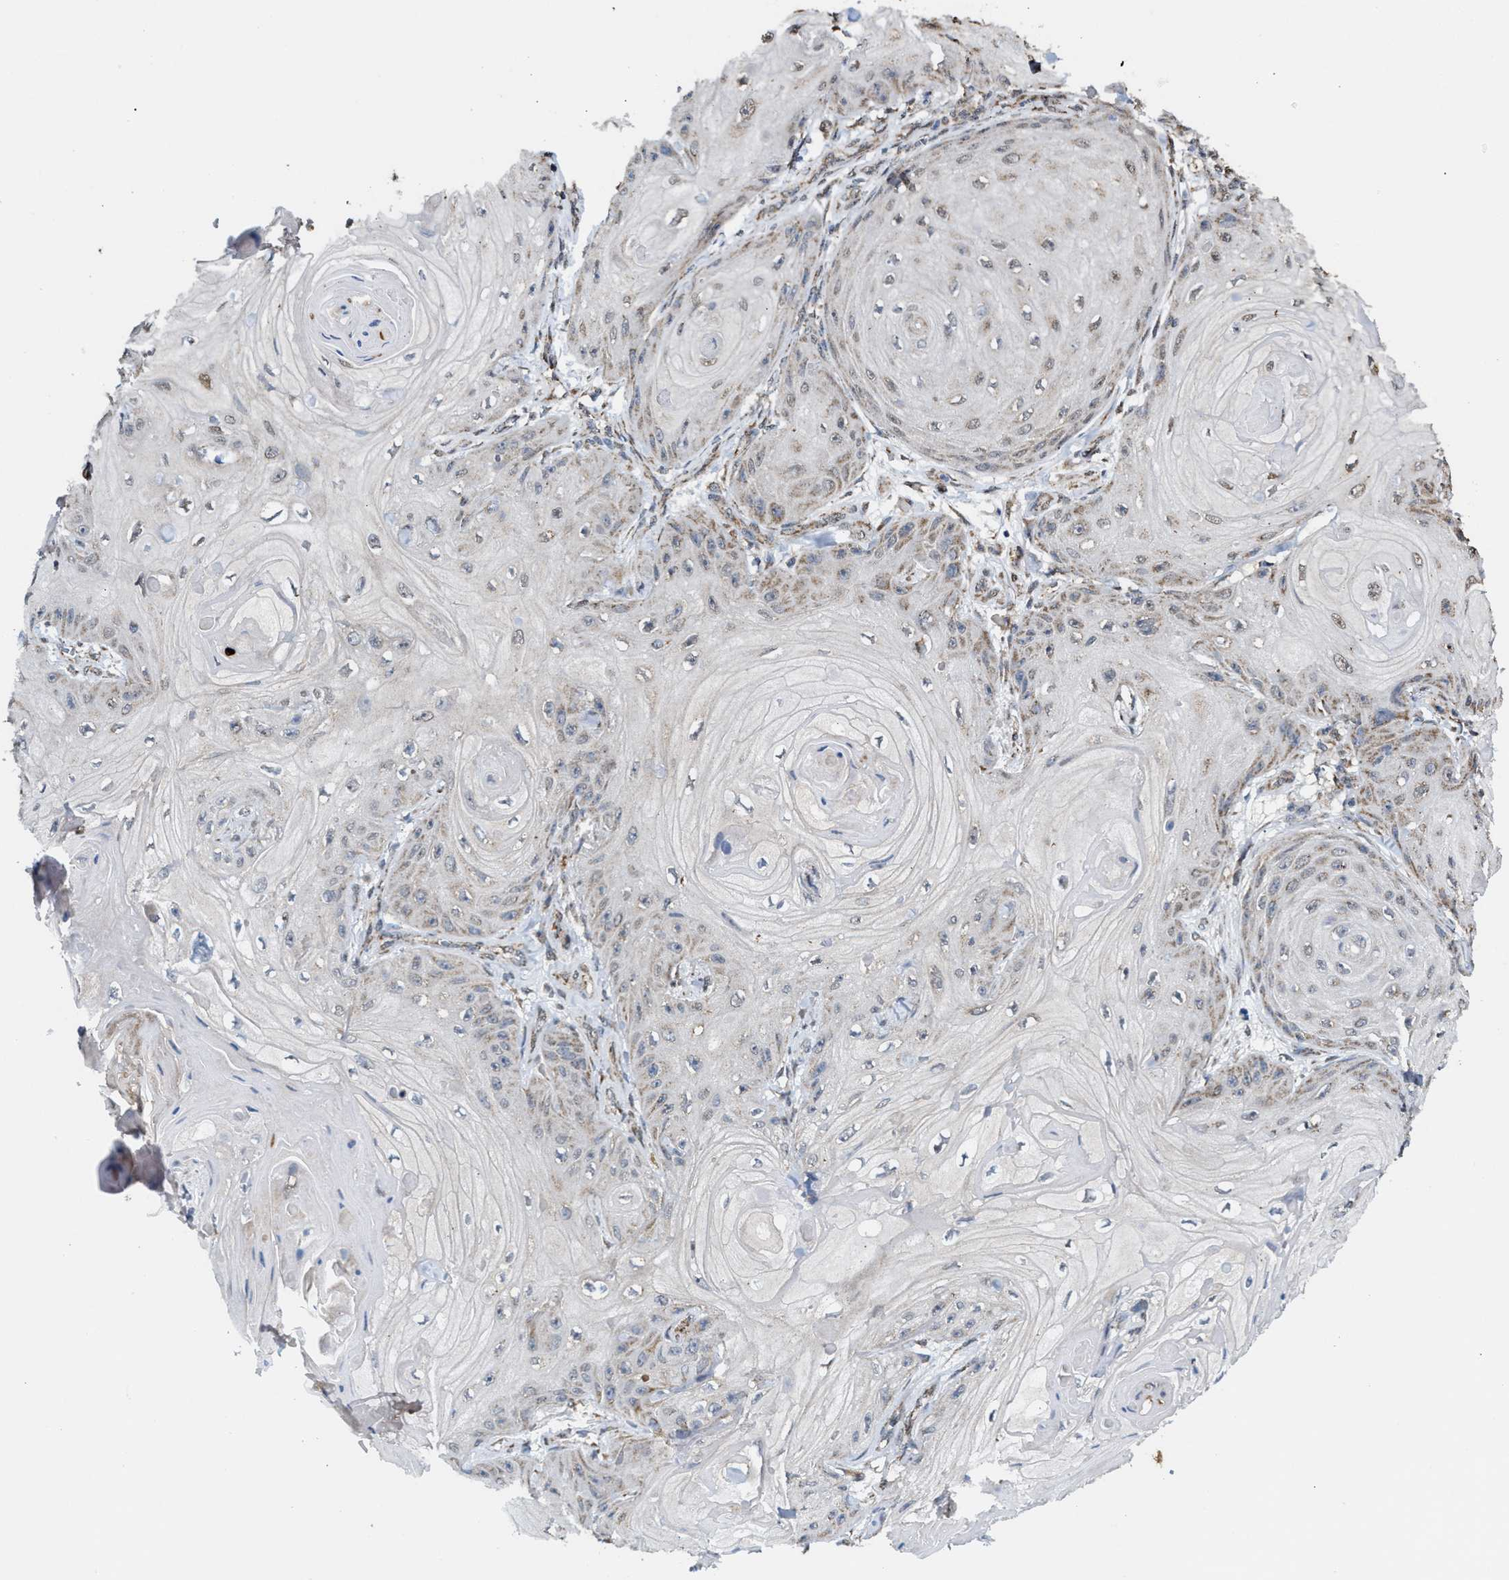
{"staining": {"intensity": "weak", "quantity": "<25%", "location": "cytoplasmic/membranous"}, "tissue": "skin cancer", "cell_type": "Tumor cells", "image_type": "cancer", "snomed": [{"axis": "morphology", "description": "Squamous cell carcinoma, NOS"}, {"axis": "topography", "description": "Skin"}], "caption": "A micrograph of skin cancer stained for a protein demonstrates no brown staining in tumor cells.", "gene": "TACO1", "patient": {"sex": "male", "age": 74}}